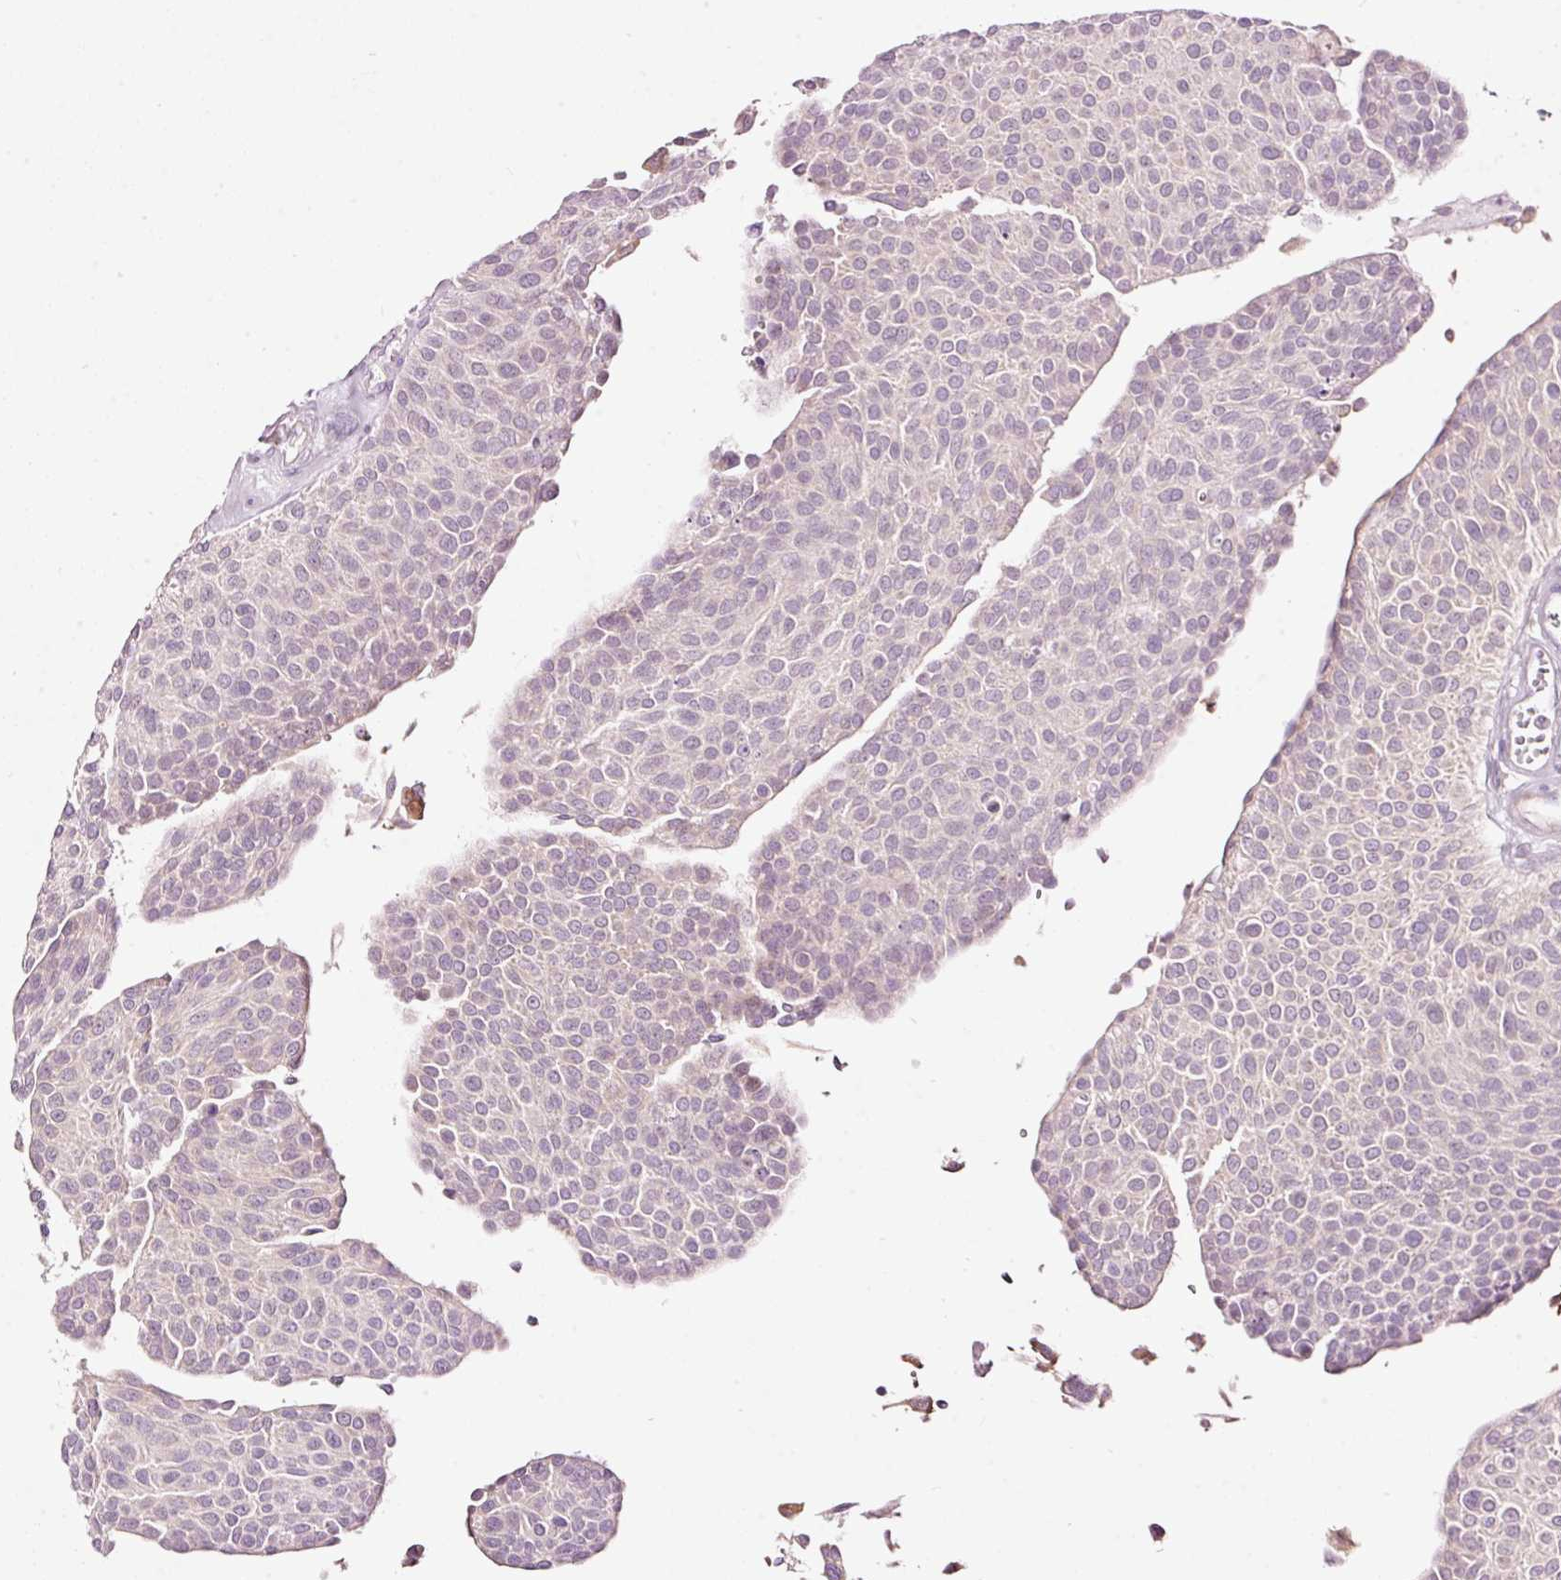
{"staining": {"intensity": "negative", "quantity": "none", "location": "none"}, "tissue": "urothelial cancer", "cell_type": "Tumor cells", "image_type": "cancer", "snomed": [{"axis": "morphology", "description": "Urothelial carcinoma, NOS"}, {"axis": "topography", "description": "Urinary bladder"}], "caption": "Micrograph shows no significant protein positivity in tumor cells of transitional cell carcinoma.", "gene": "RSPO2", "patient": {"sex": "male", "age": 55}}